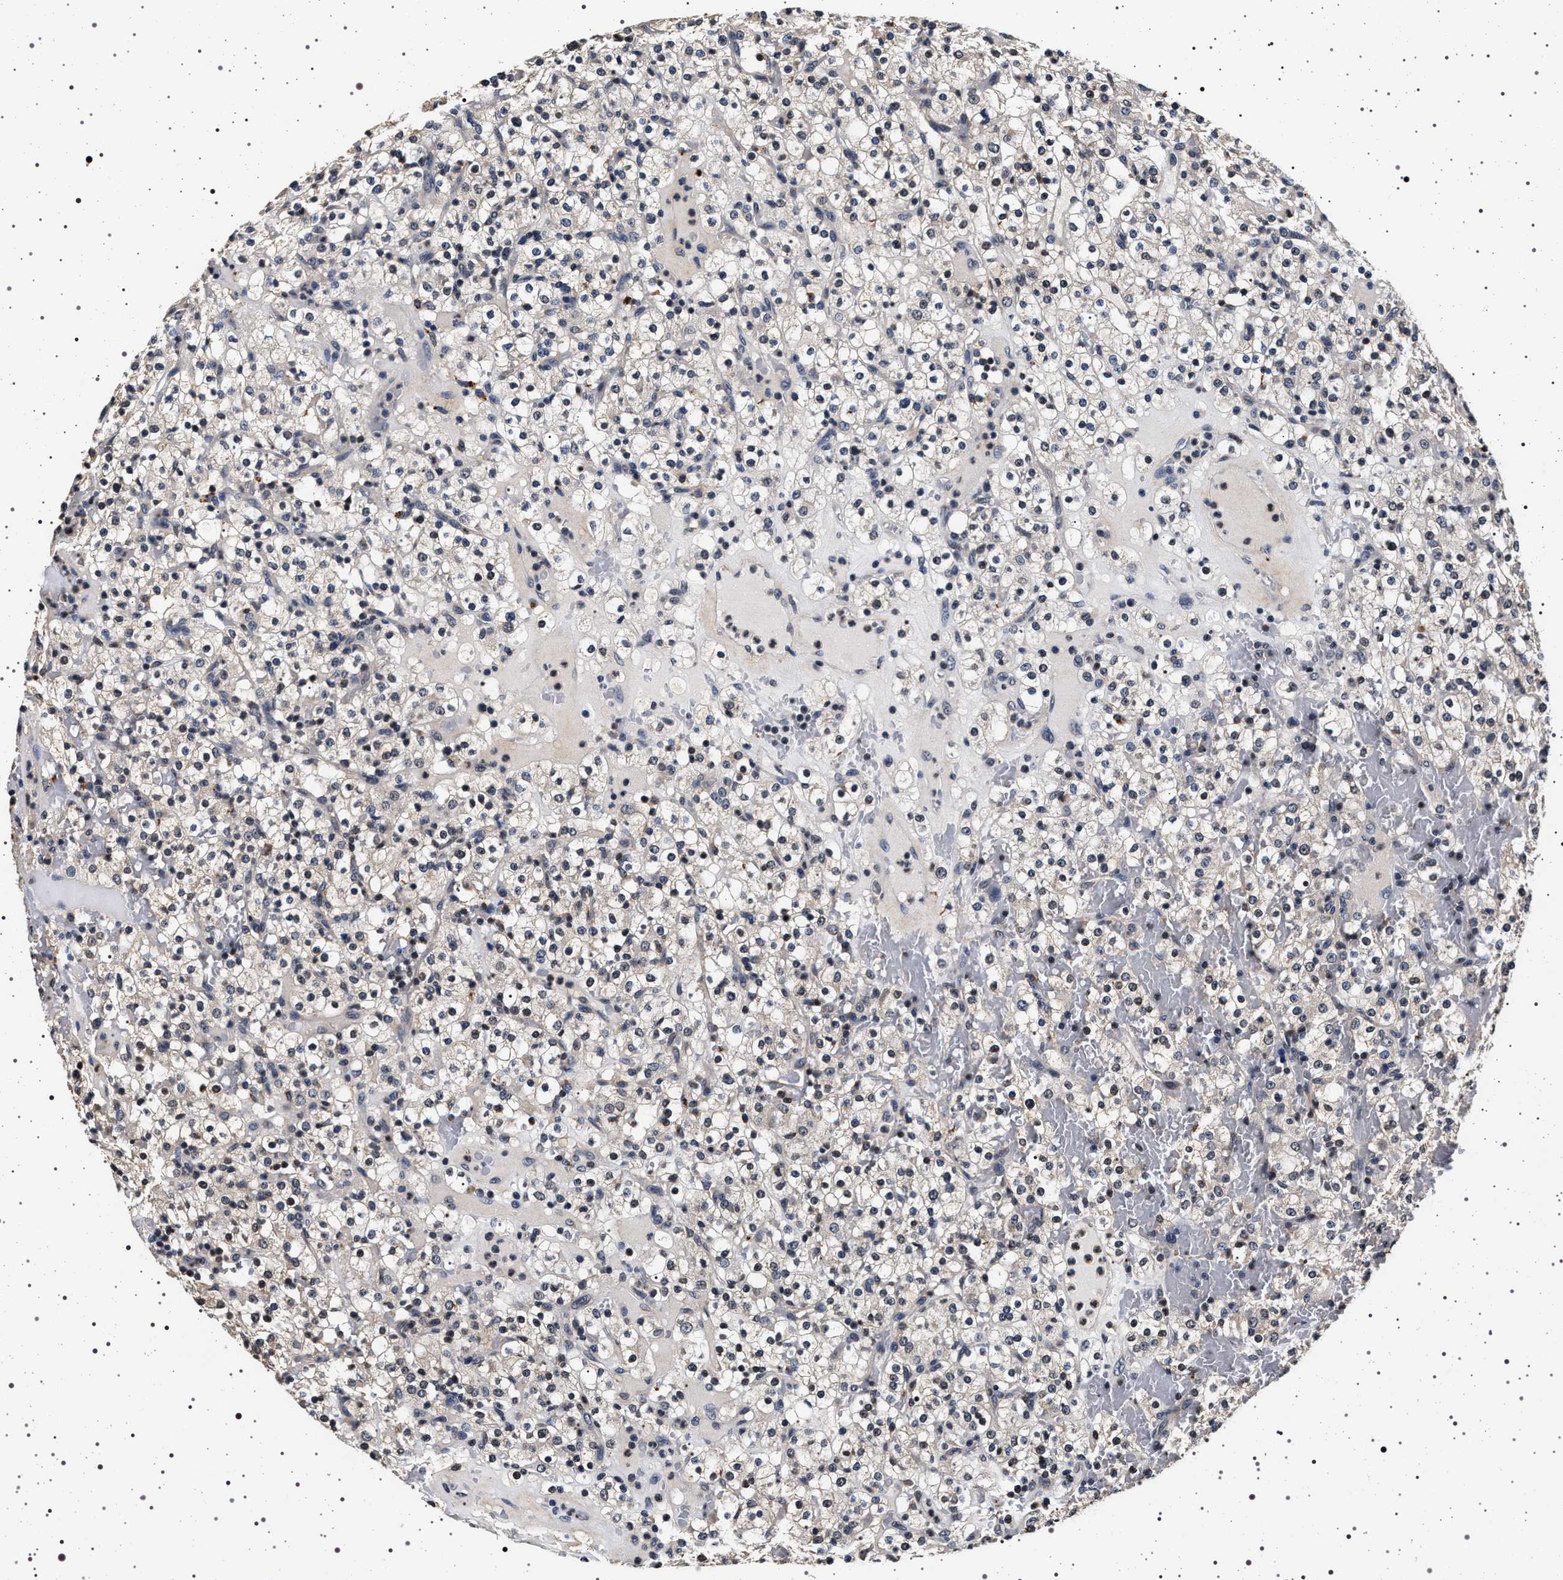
{"staining": {"intensity": "negative", "quantity": "none", "location": "none"}, "tissue": "renal cancer", "cell_type": "Tumor cells", "image_type": "cancer", "snomed": [{"axis": "morphology", "description": "Normal tissue, NOS"}, {"axis": "morphology", "description": "Adenocarcinoma, NOS"}, {"axis": "topography", "description": "Kidney"}], "caption": "Renal cancer was stained to show a protein in brown. There is no significant positivity in tumor cells.", "gene": "CDKN1B", "patient": {"sex": "female", "age": 72}}